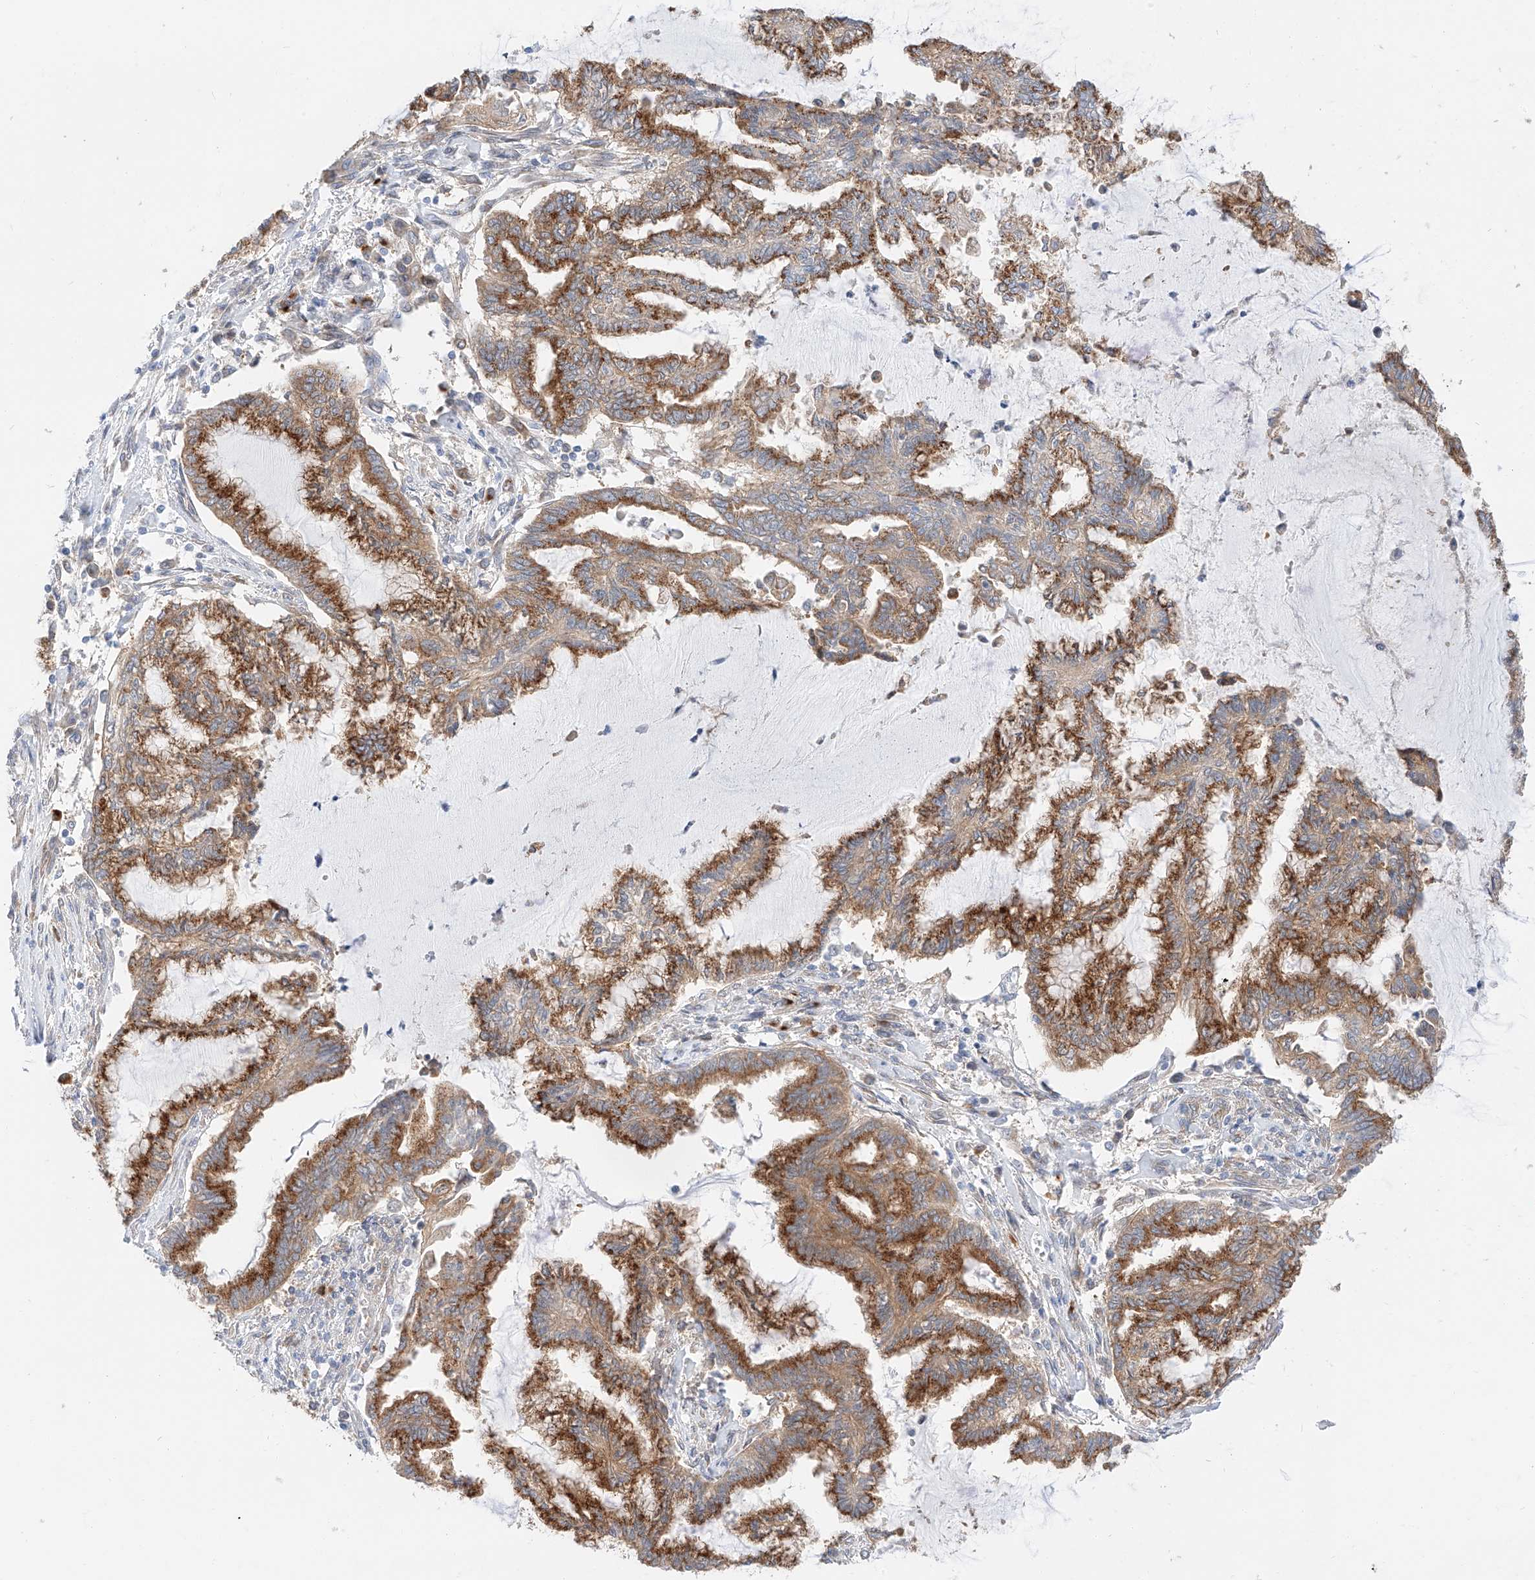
{"staining": {"intensity": "moderate", "quantity": ">75%", "location": "cytoplasmic/membranous"}, "tissue": "endometrial cancer", "cell_type": "Tumor cells", "image_type": "cancer", "snomed": [{"axis": "morphology", "description": "Adenocarcinoma, NOS"}, {"axis": "topography", "description": "Endometrium"}], "caption": "Moderate cytoplasmic/membranous staining for a protein is seen in about >75% of tumor cells of adenocarcinoma (endometrial) using immunohistochemistry (IHC).", "gene": "CARMIL1", "patient": {"sex": "female", "age": 86}}